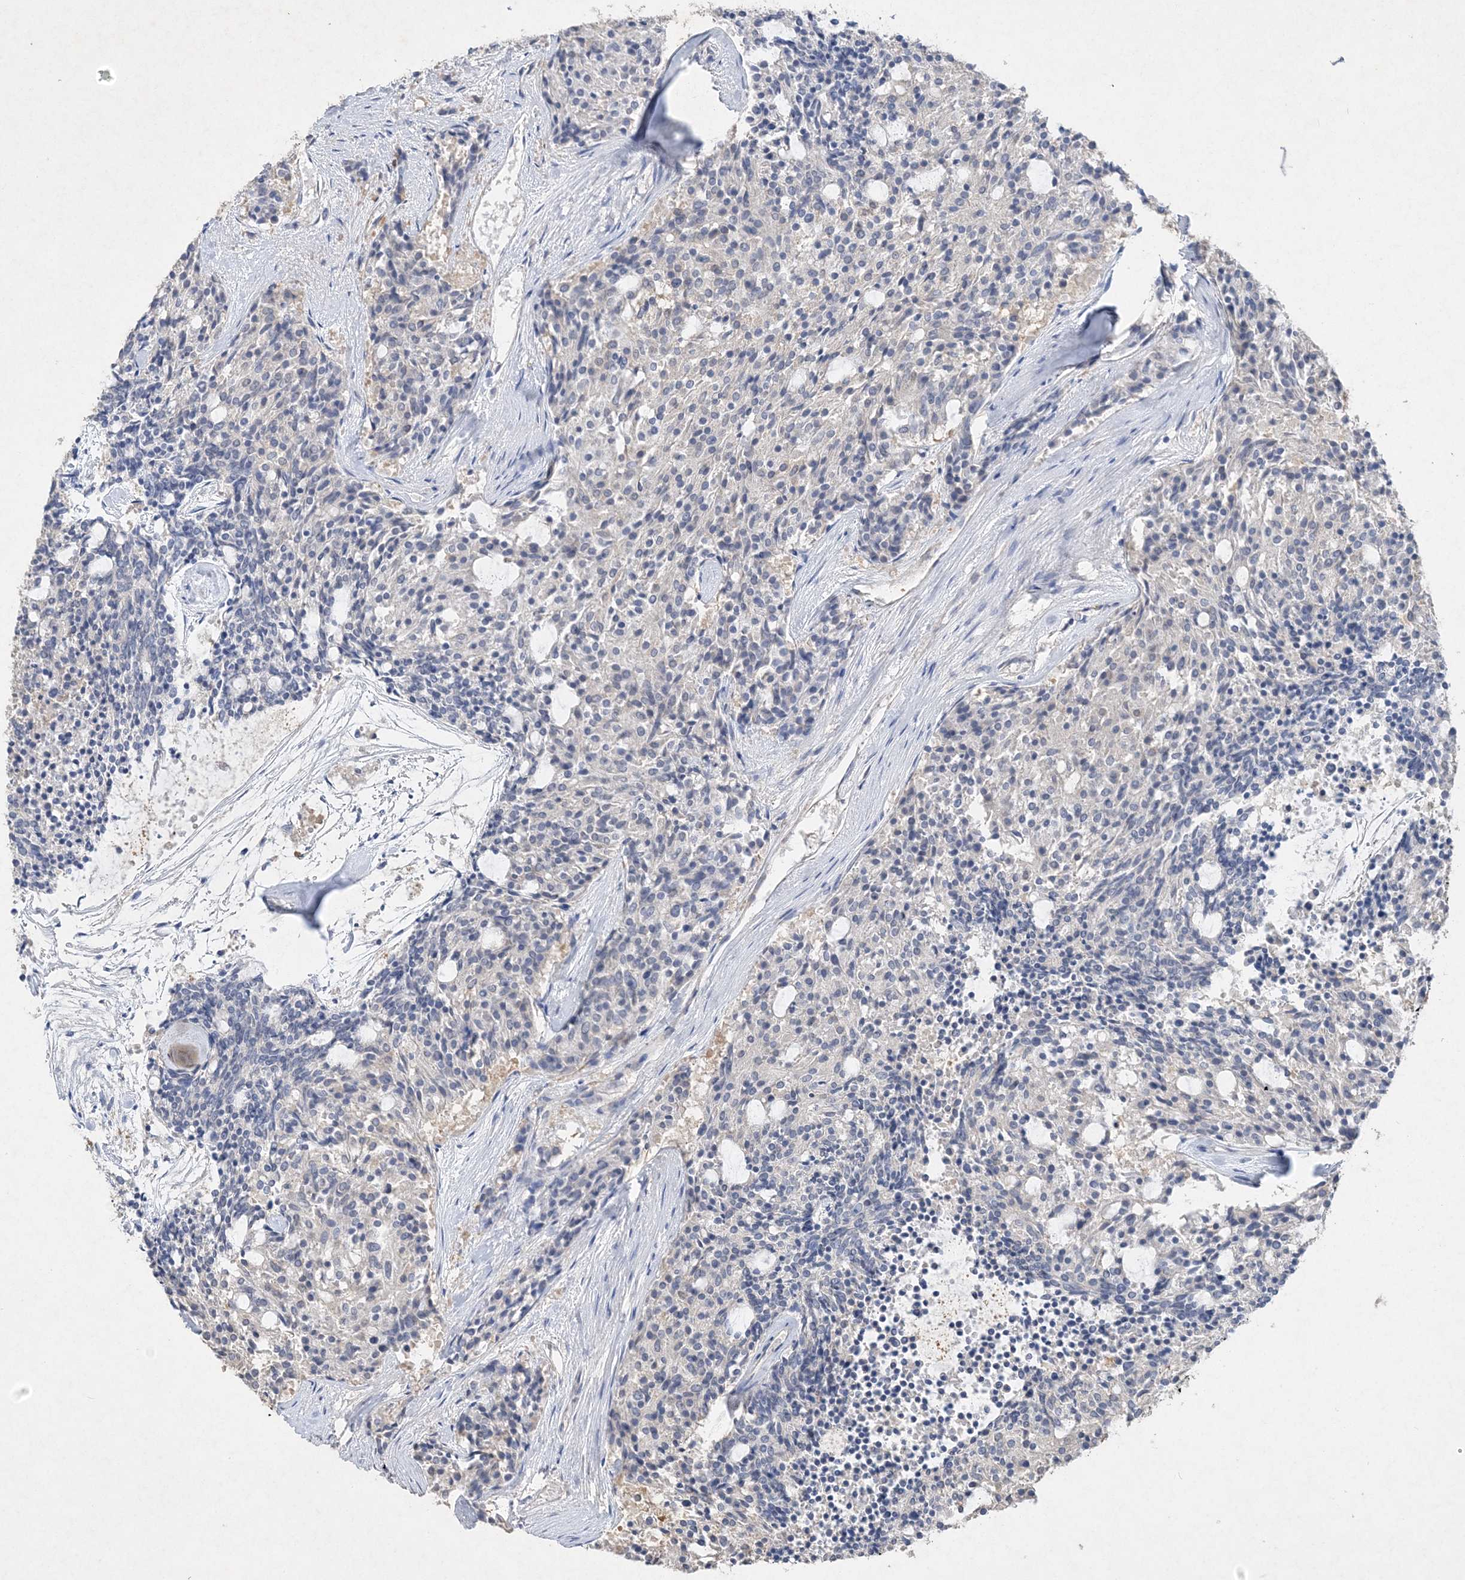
{"staining": {"intensity": "negative", "quantity": "none", "location": "none"}, "tissue": "carcinoid", "cell_type": "Tumor cells", "image_type": "cancer", "snomed": [{"axis": "morphology", "description": "Carcinoid, malignant, NOS"}, {"axis": "topography", "description": "Pancreas"}], "caption": "This is an immunohistochemistry (IHC) micrograph of carcinoid. There is no staining in tumor cells.", "gene": "C11orf58", "patient": {"sex": "female", "age": 54}}